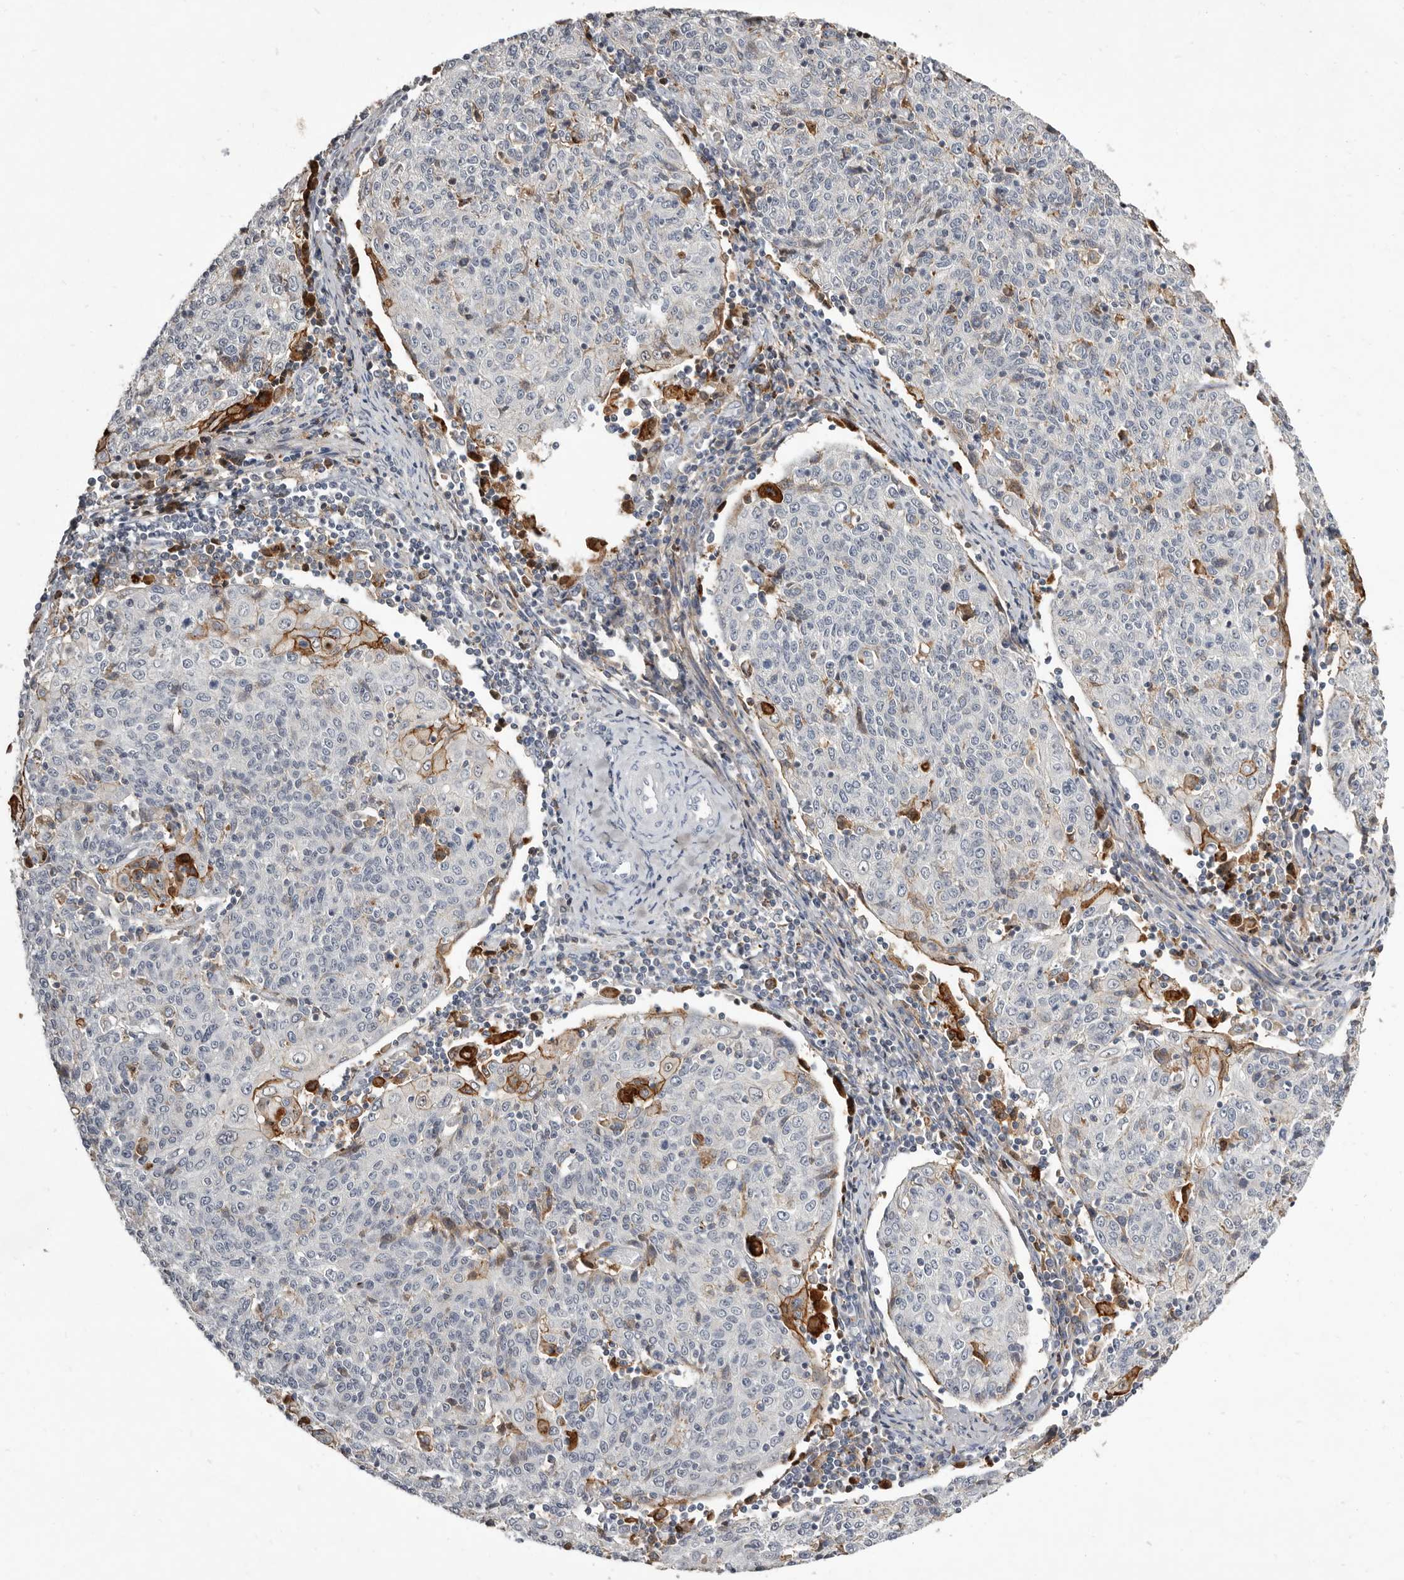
{"staining": {"intensity": "moderate", "quantity": "<25%", "location": "cytoplasmic/membranous"}, "tissue": "cervical cancer", "cell_type": "Tumor cells", "image_type": "cancer", "snomed": [{"axis": "morphology", "description": "Squamous cell carcinoma, NOS"}, {"axis": "topography", "description": "Cervix"}], "caption": "Brown immunohistochemical staining in human squamous cell carcinoma (cervical) displays moderate cytoplasmic/membranous staining in about <25% of tumor cells.", "gene": "KIF26B", "patient": {"sex": "female", "age": 48}}